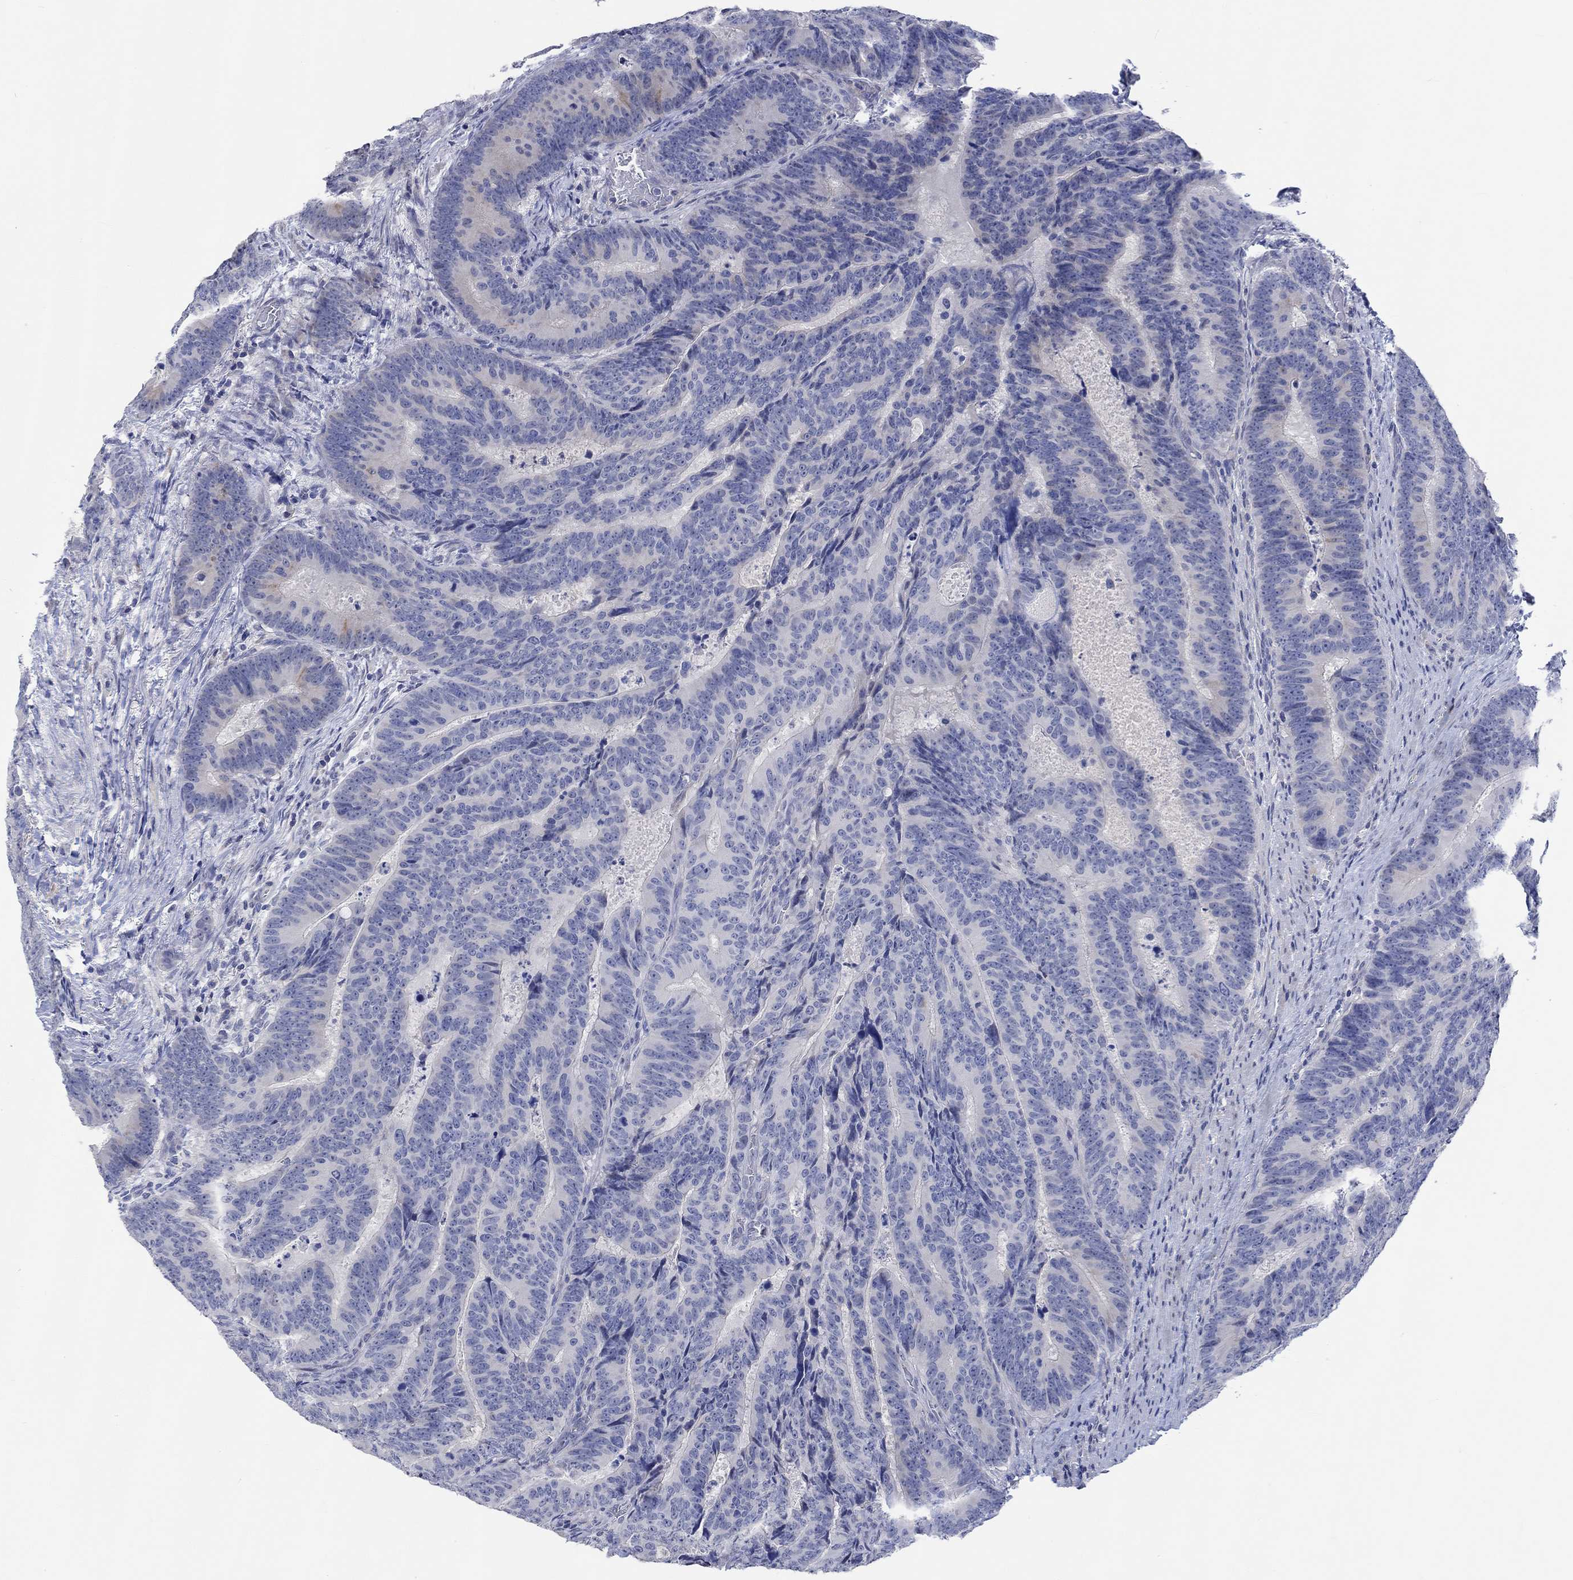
{"staining": {"intensity": "negative", "quantity": "none", "location": "none"}, "tissue": "colorectal cancer", "cell_type": "Tumor cells", "image_type": "cancer", "snomed": [{"axis": "morphology", "description": "Adenocarcinoma, NOS"}, {"axis": "topography", "description": "Colon"}], "caption": "Colorectal adenocarcinoma was stained to show a protein in brown. There is no significant staining in tumor cells.", "gene": "DLK1", "patient": {"sex": "female", "age": 82}}